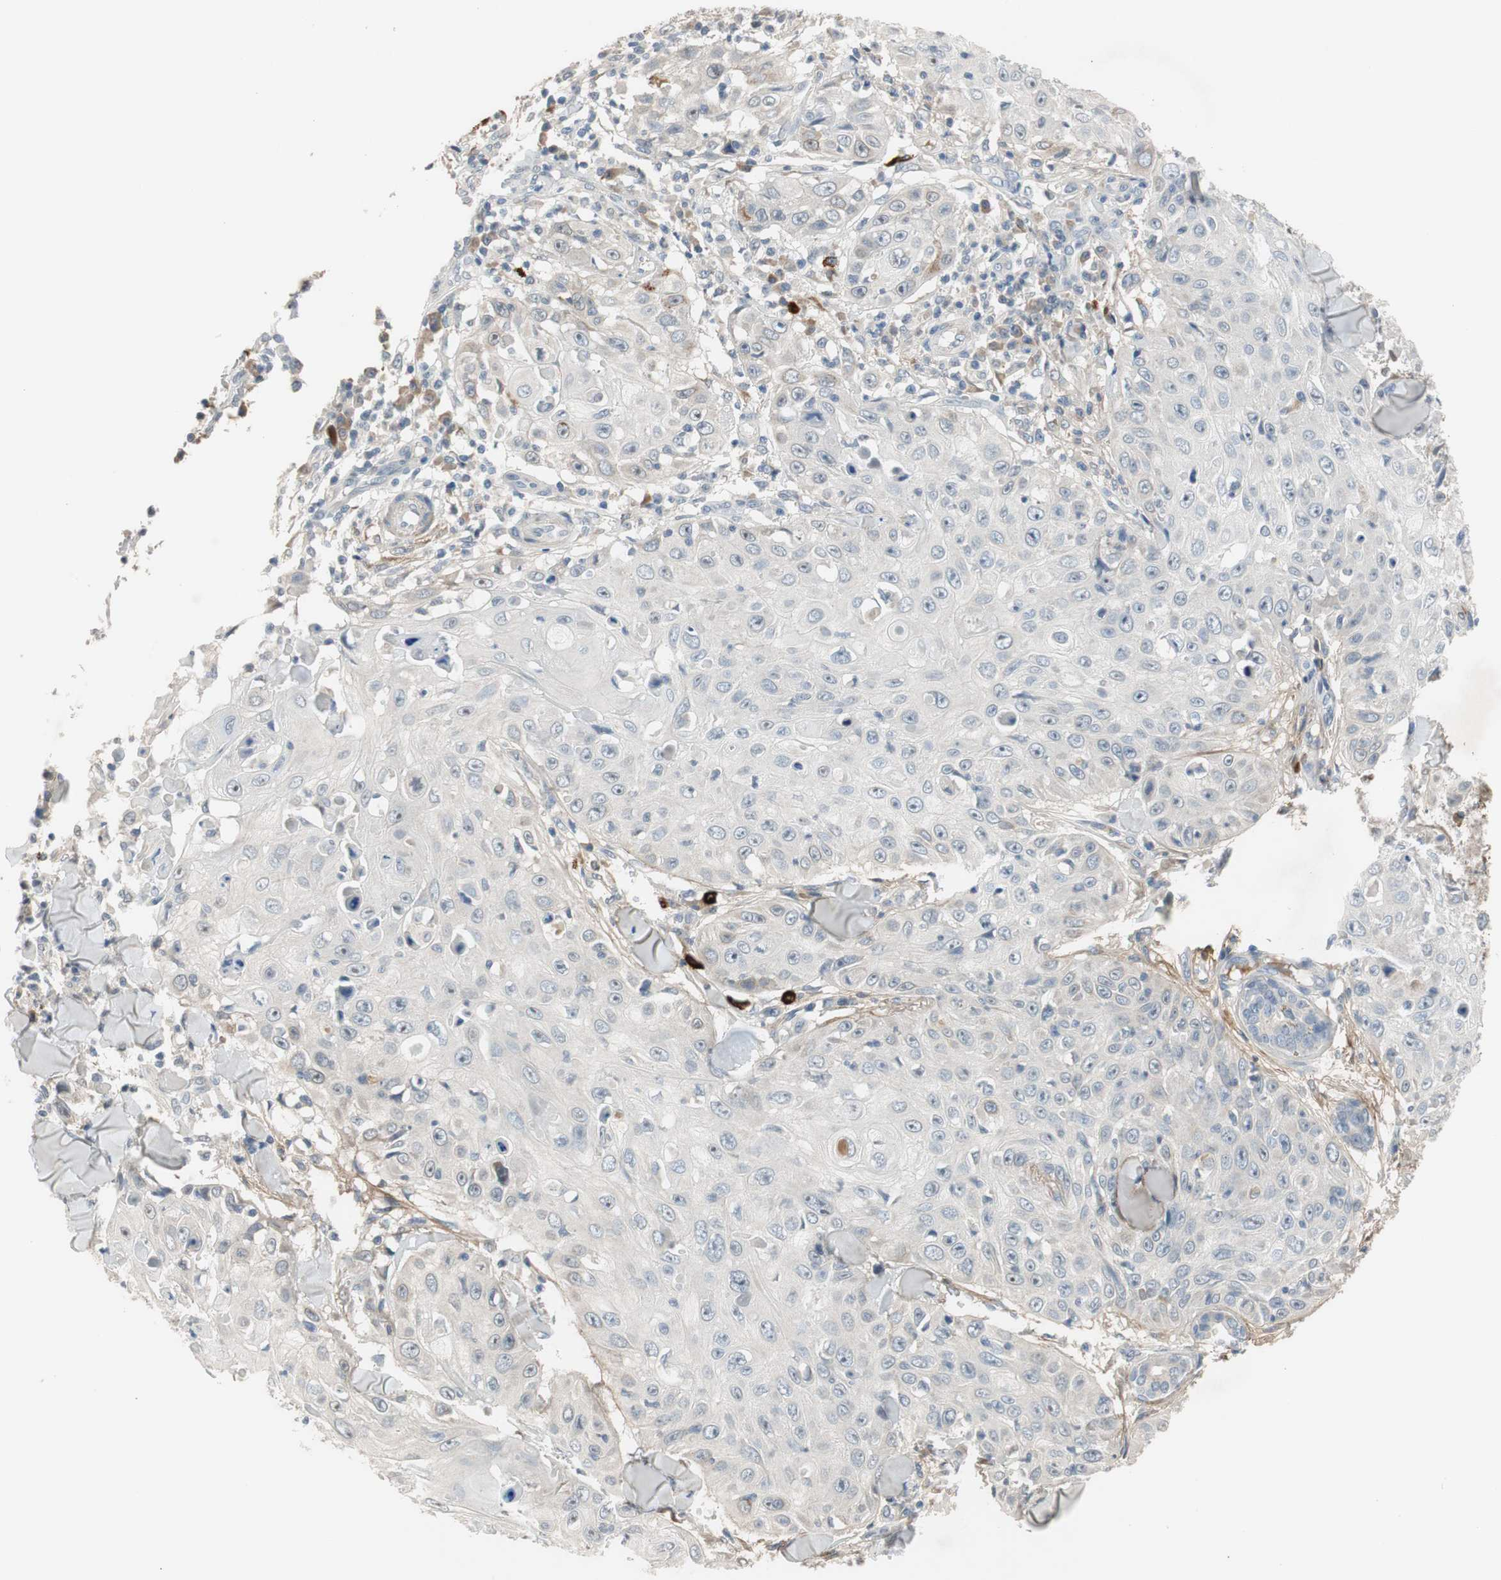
{"staining": {"intensity": "negative", "quantity": "none", "location": "none"}, "tissue": "skin cancer", "cell_type": "Tumor cells", "image_type": "cancer", "snomed": [{"axis": "morphology", "description": "Squamous cell carcinoma, NOS"}, {"axis": "topography", "description": "Skin"}], "caption": "An image of human skin cancer (squamous cell carcinoma) is negative for staining in tumor cells.", "gene": "COL12A1", "patient": {"sex": "male", "age": 86}}